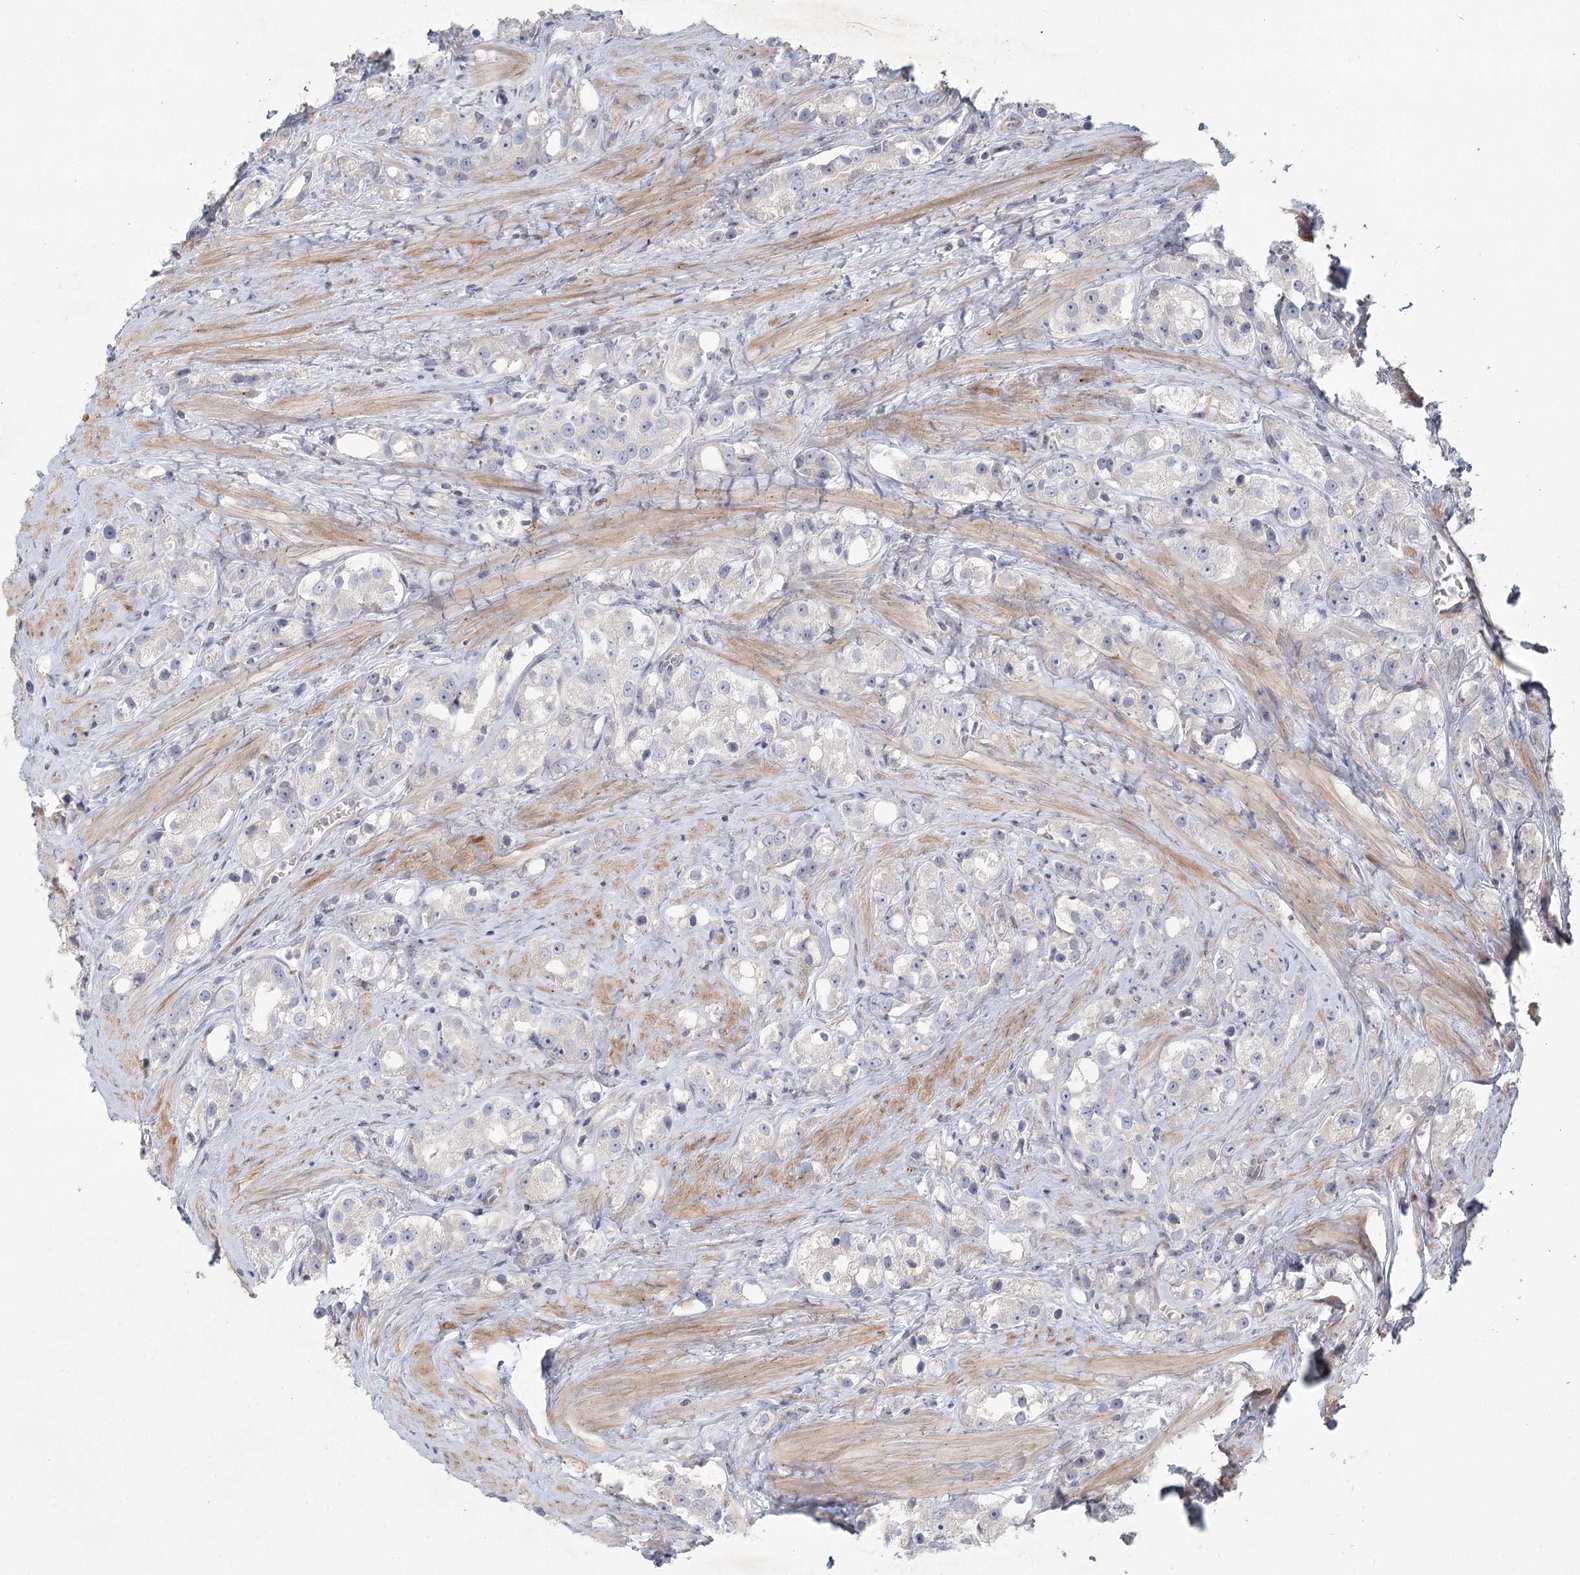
{"staining": {"intensity": "negative", "quantity": "none", "location": "none"}, "tissue": "prostate cancer", "cell_type": "Tumor cells", "image_type": "cancer", "snomed": [{"axis": "morphology", "description": "Adenocarcinoma, NOS"}, {"axis": "topography", "description": "Prostate"}], "caption": "High power microscopy micrograph of an immunohistochemistry micrograph of prostate cancer (adenocarcinoma), revealing no significant positivity in tumor cells.", "gene": "FAM110C", "patient": {"sex": "male", "age": 79}}